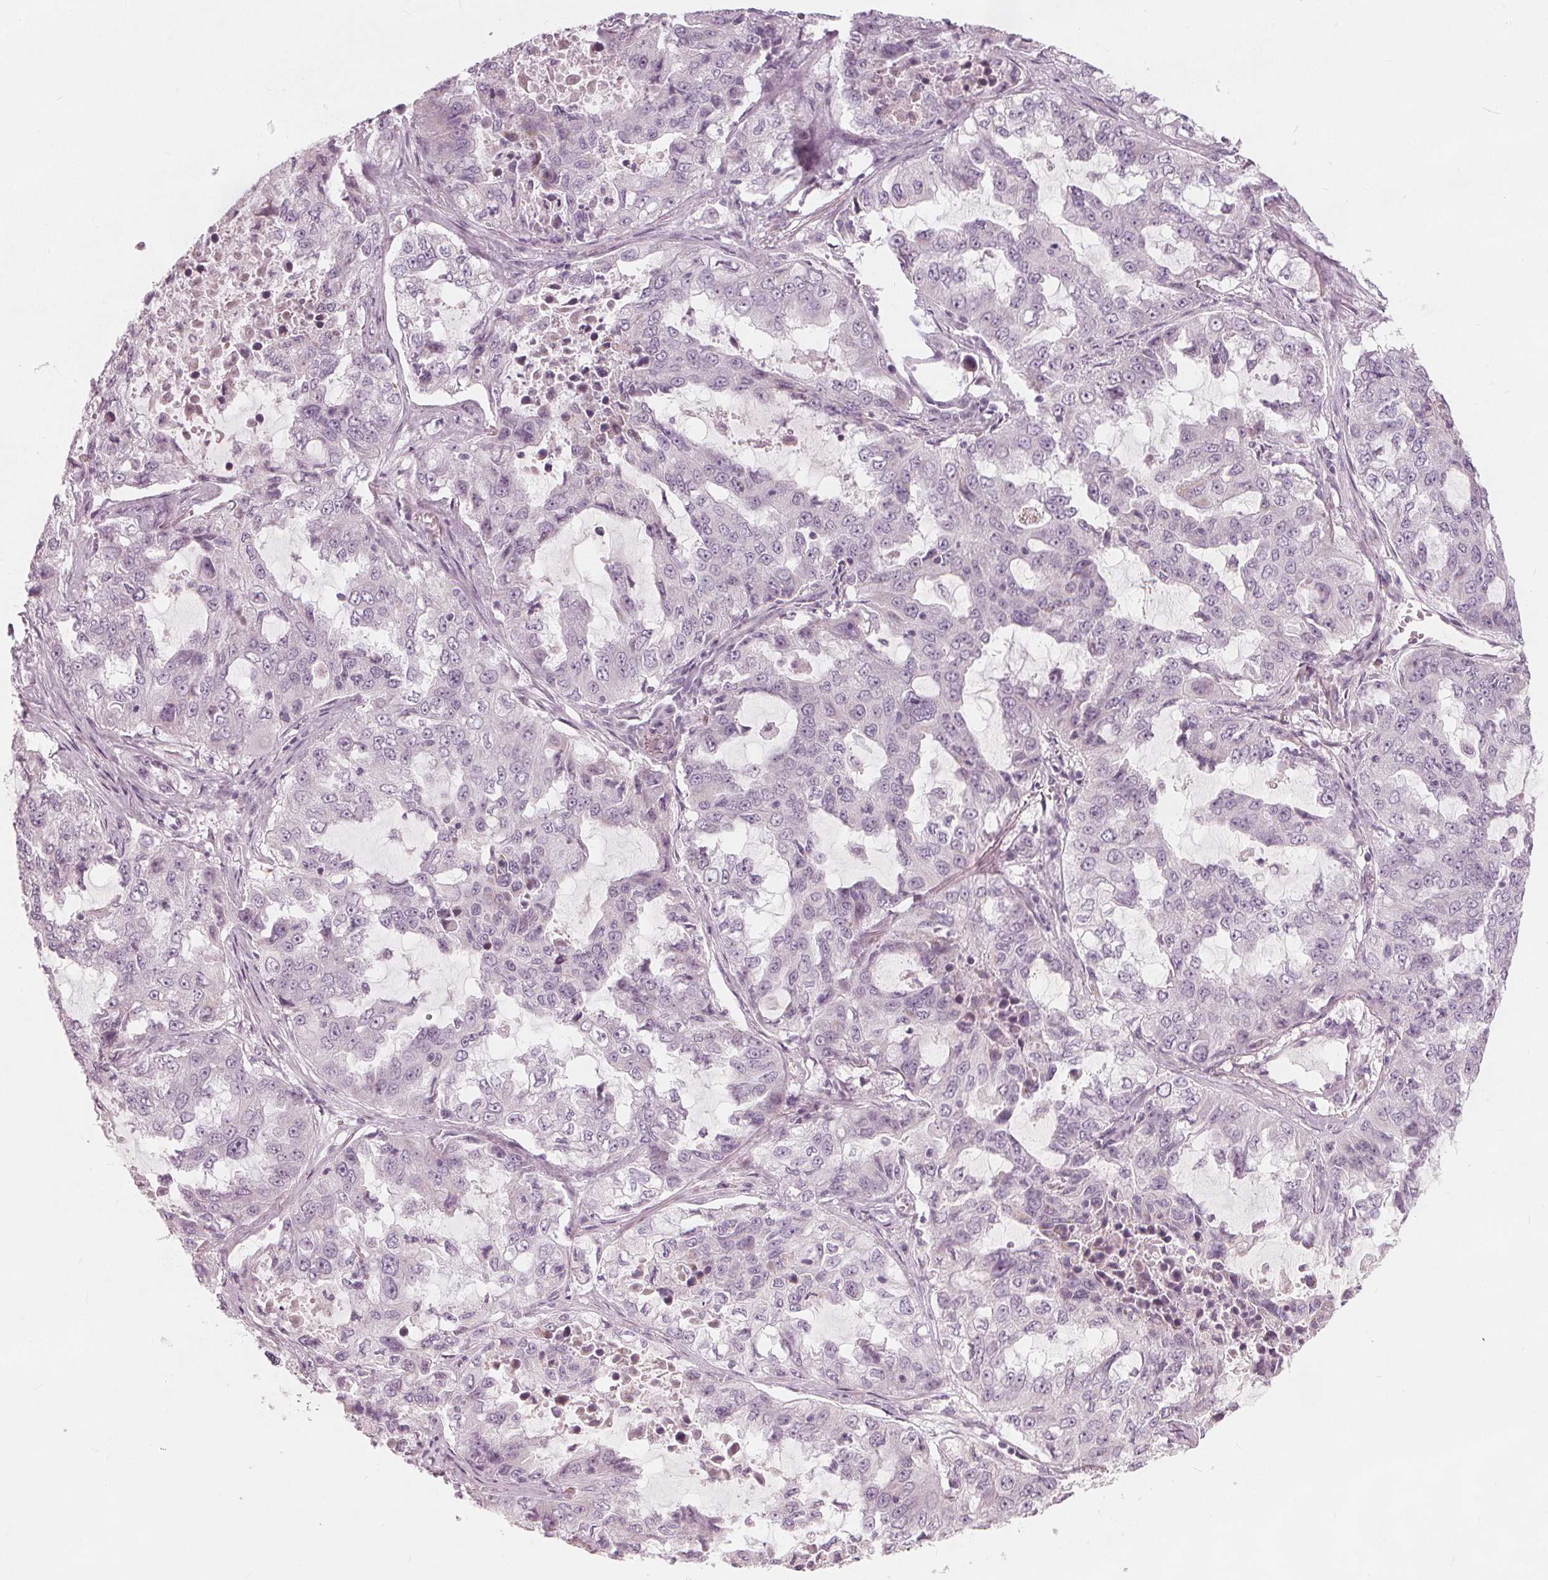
{"staining": {"intensity": "negative", "quantity": "none", "location": "none"}, "tissue": "lung cancer", "cell_type": "Tumor cells", "image_type": "cancer", "snomed": [{"axis": "morphology", "description": "Adenocarcinoma, NOS"}, {"axis": "topography", "description": "Lung"}], "caption": "The histopathology image reveals no staining of tumor cells in lung adenocarcinoma.", "gene": "BRSK1", "patient": {"sex": "female", "age": 61}}